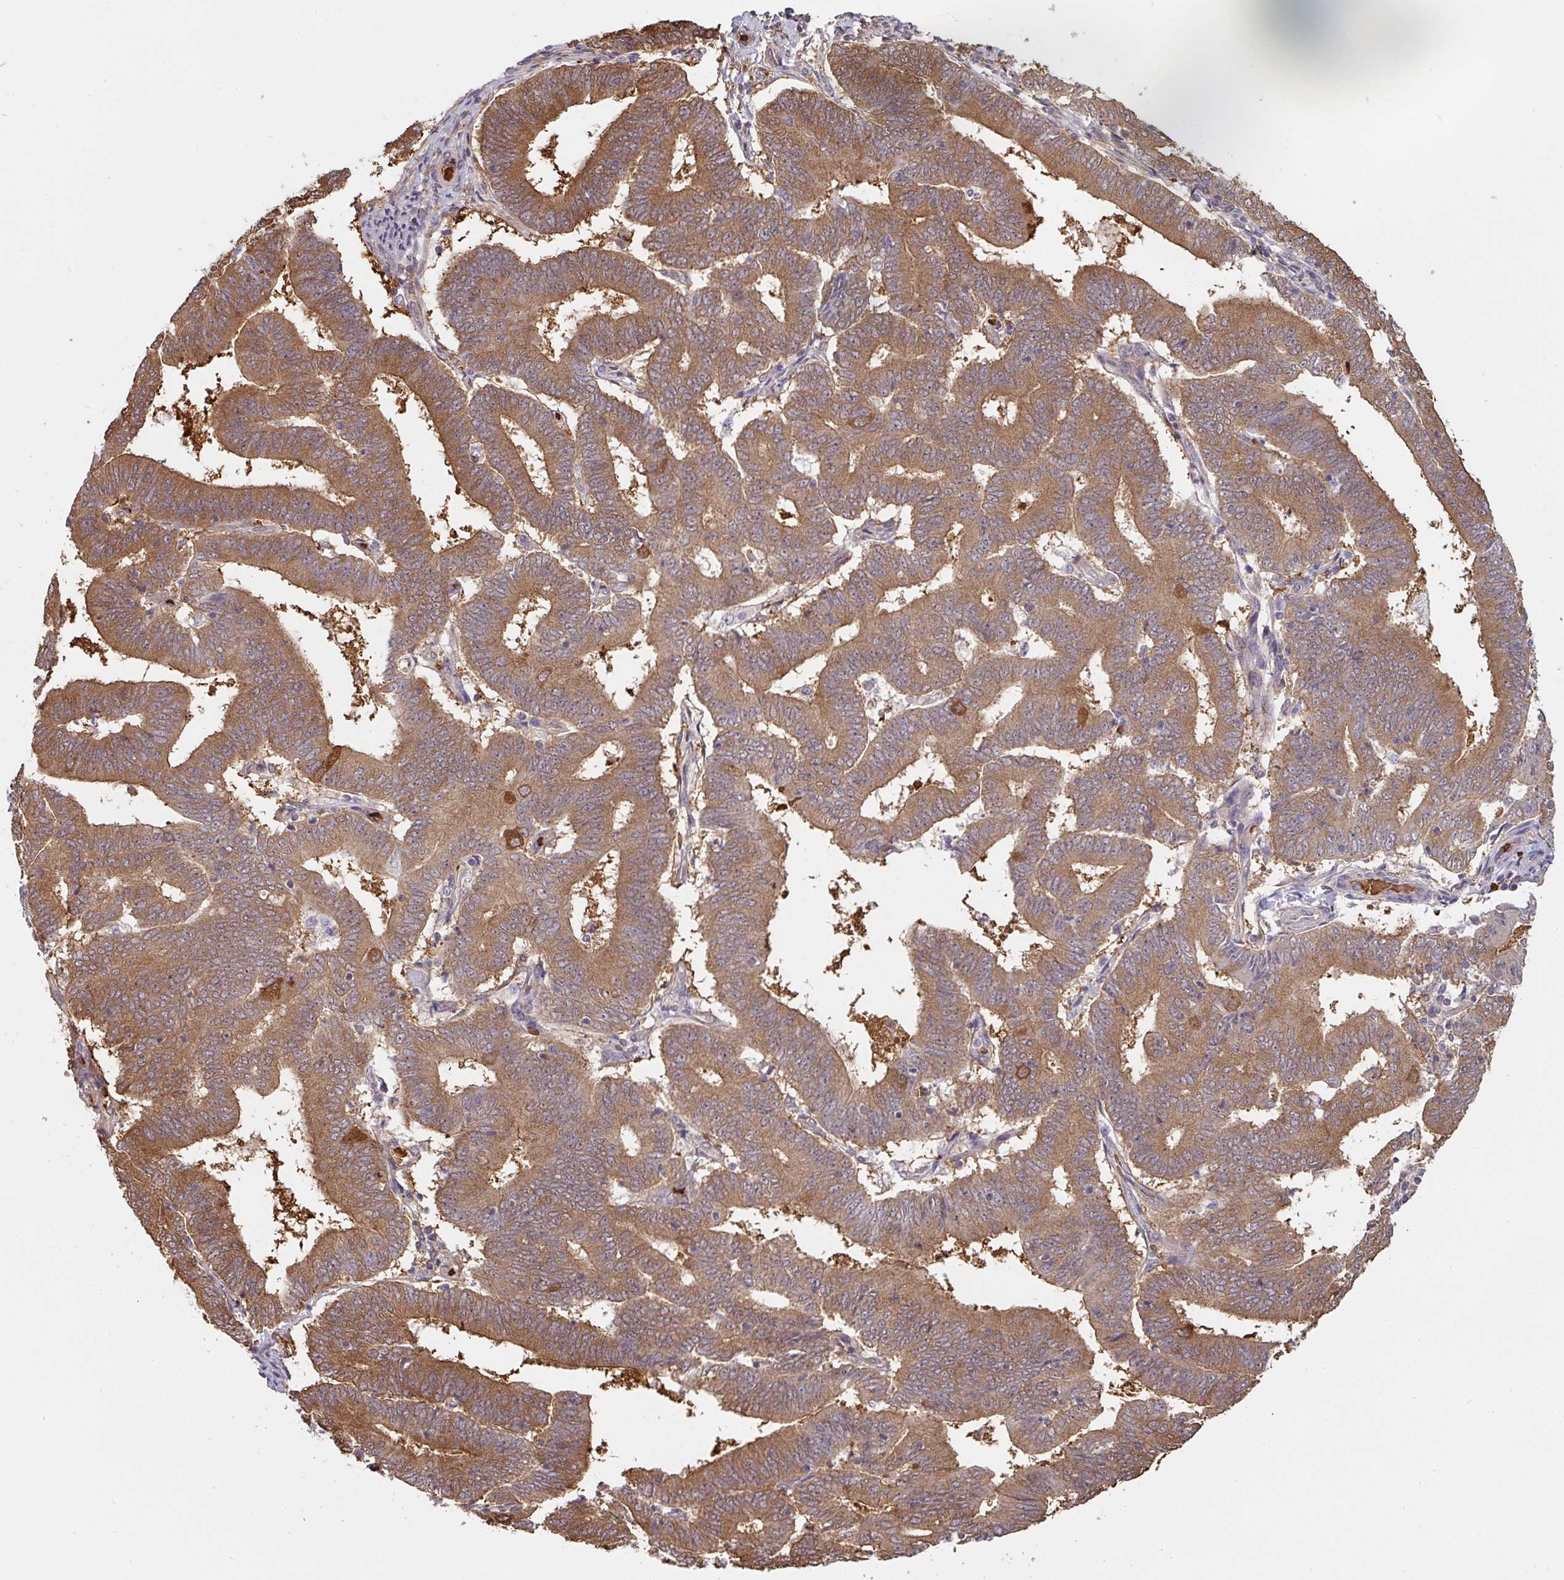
{"staining": {"intensity": "strong", "quantity": ">75%", "location": "cytoplasmic/membranous"}, "tissue": "endometrial cancer", "cell_type": "Tumor cells", "image_type": "cancer", "snomed": [{"axis": "morphology", "description": "Adenocarcinoma, NOS"}, {"axis": "topography", "description": "Endometrium"}], "caption": "A high-resolution histopathology image shows immunohistochemistry staining of adenocarcinoma (endometrial), which exhibits strong cytoplasmic/membranous positivity in approximately >75% of tumor cells.", "gene": "ST13", "patient": {"sex": "female", "age": 70}}